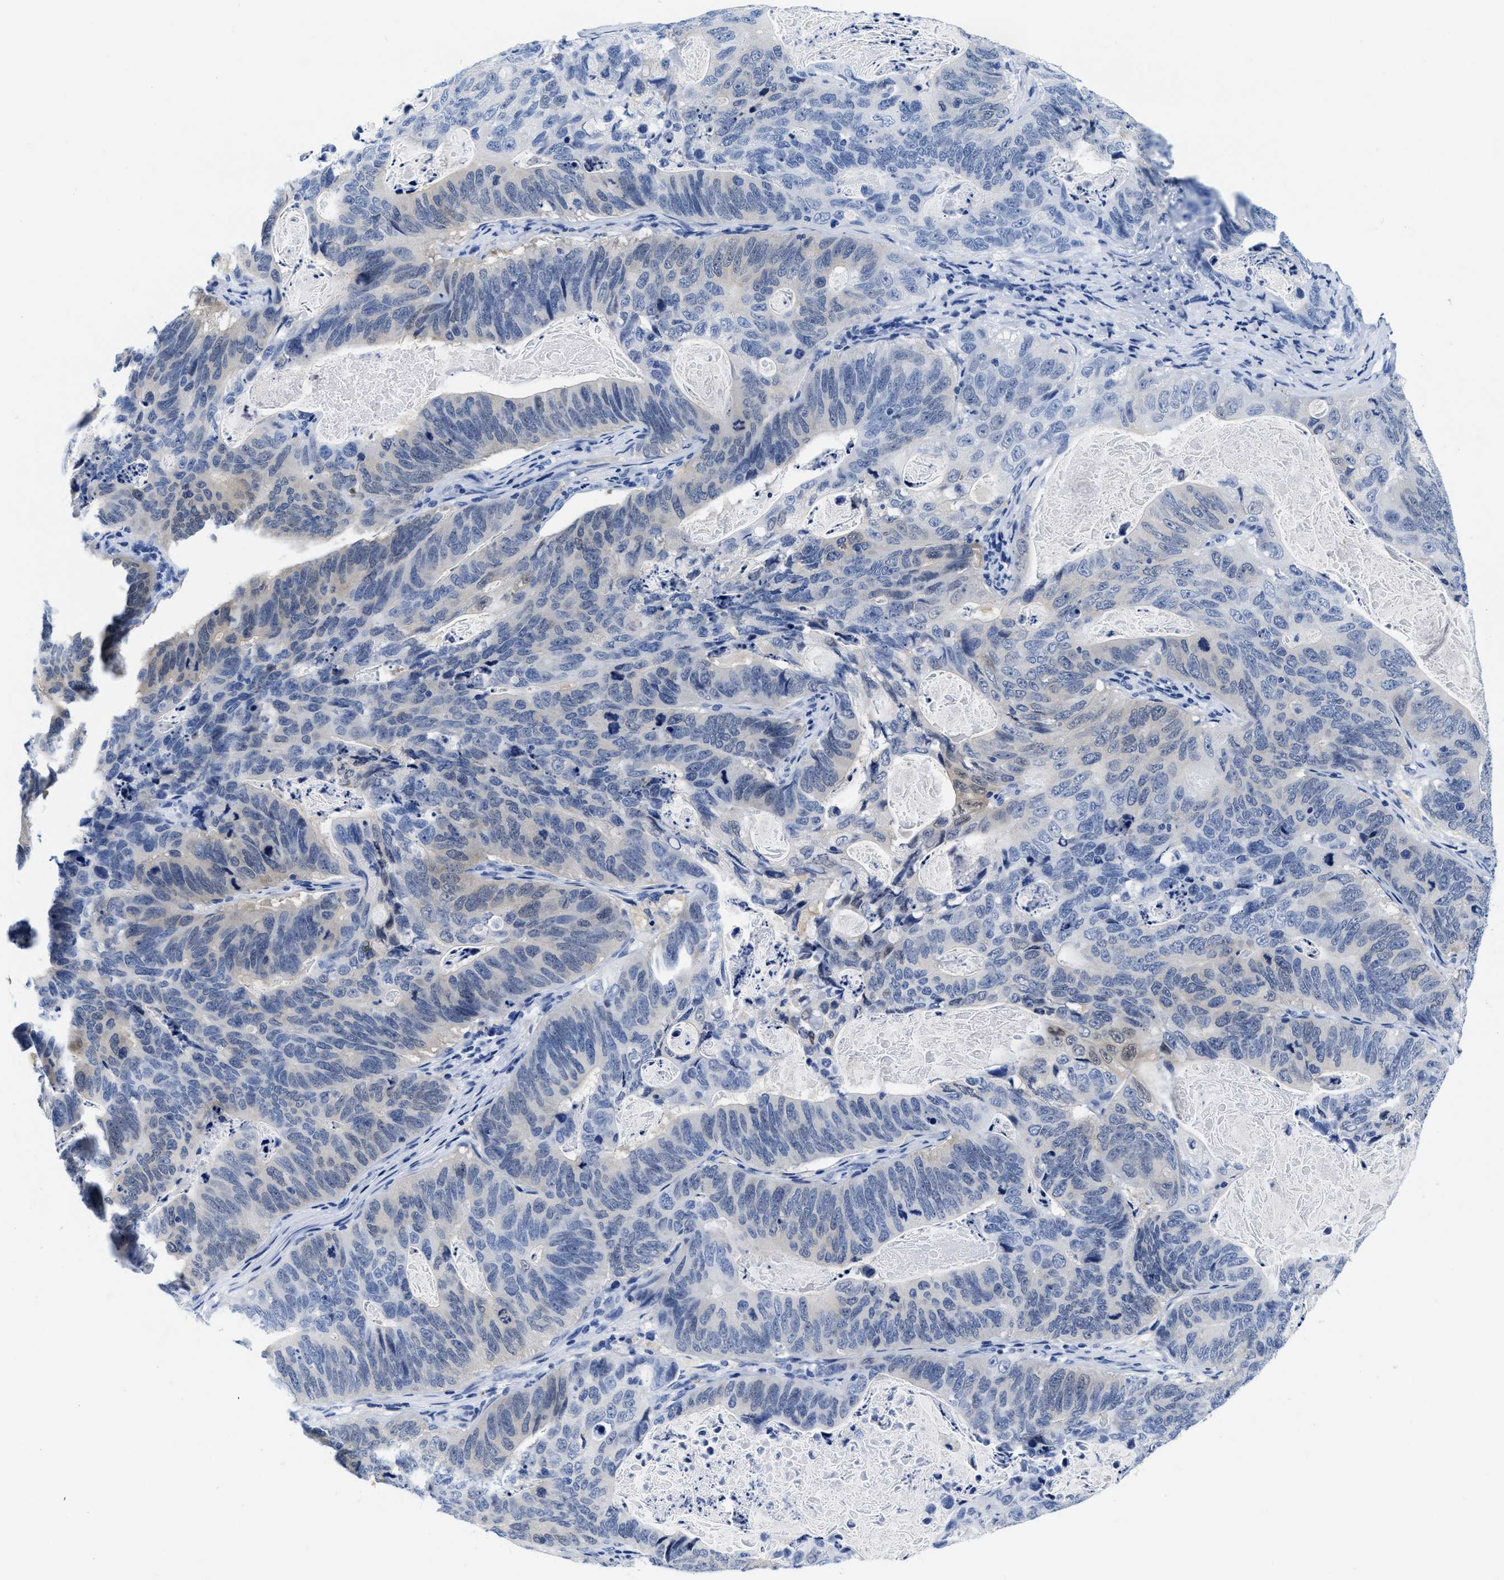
{"staining": {"intensity": "negative", "quantity": "none", "location": "none"}, "tissue": "stomach cancer", "cell_type": "Tumor cells", "image_type": "cancer", "snomed": [{"axis": "morphology", "description": "Normal tissue, NOS"}, {"axis": "morphology", "description": "Adenocarcinoma, NOS"}, {"axis": "topography", "description": "Stomach"}], "caption": "Human stomach cancer stained for a protein using immunohistochemistry (IHC) exhibits no staining in tumor cells.", "gene": "TTC3", "patient": {"sex": "female", "age": 89}}